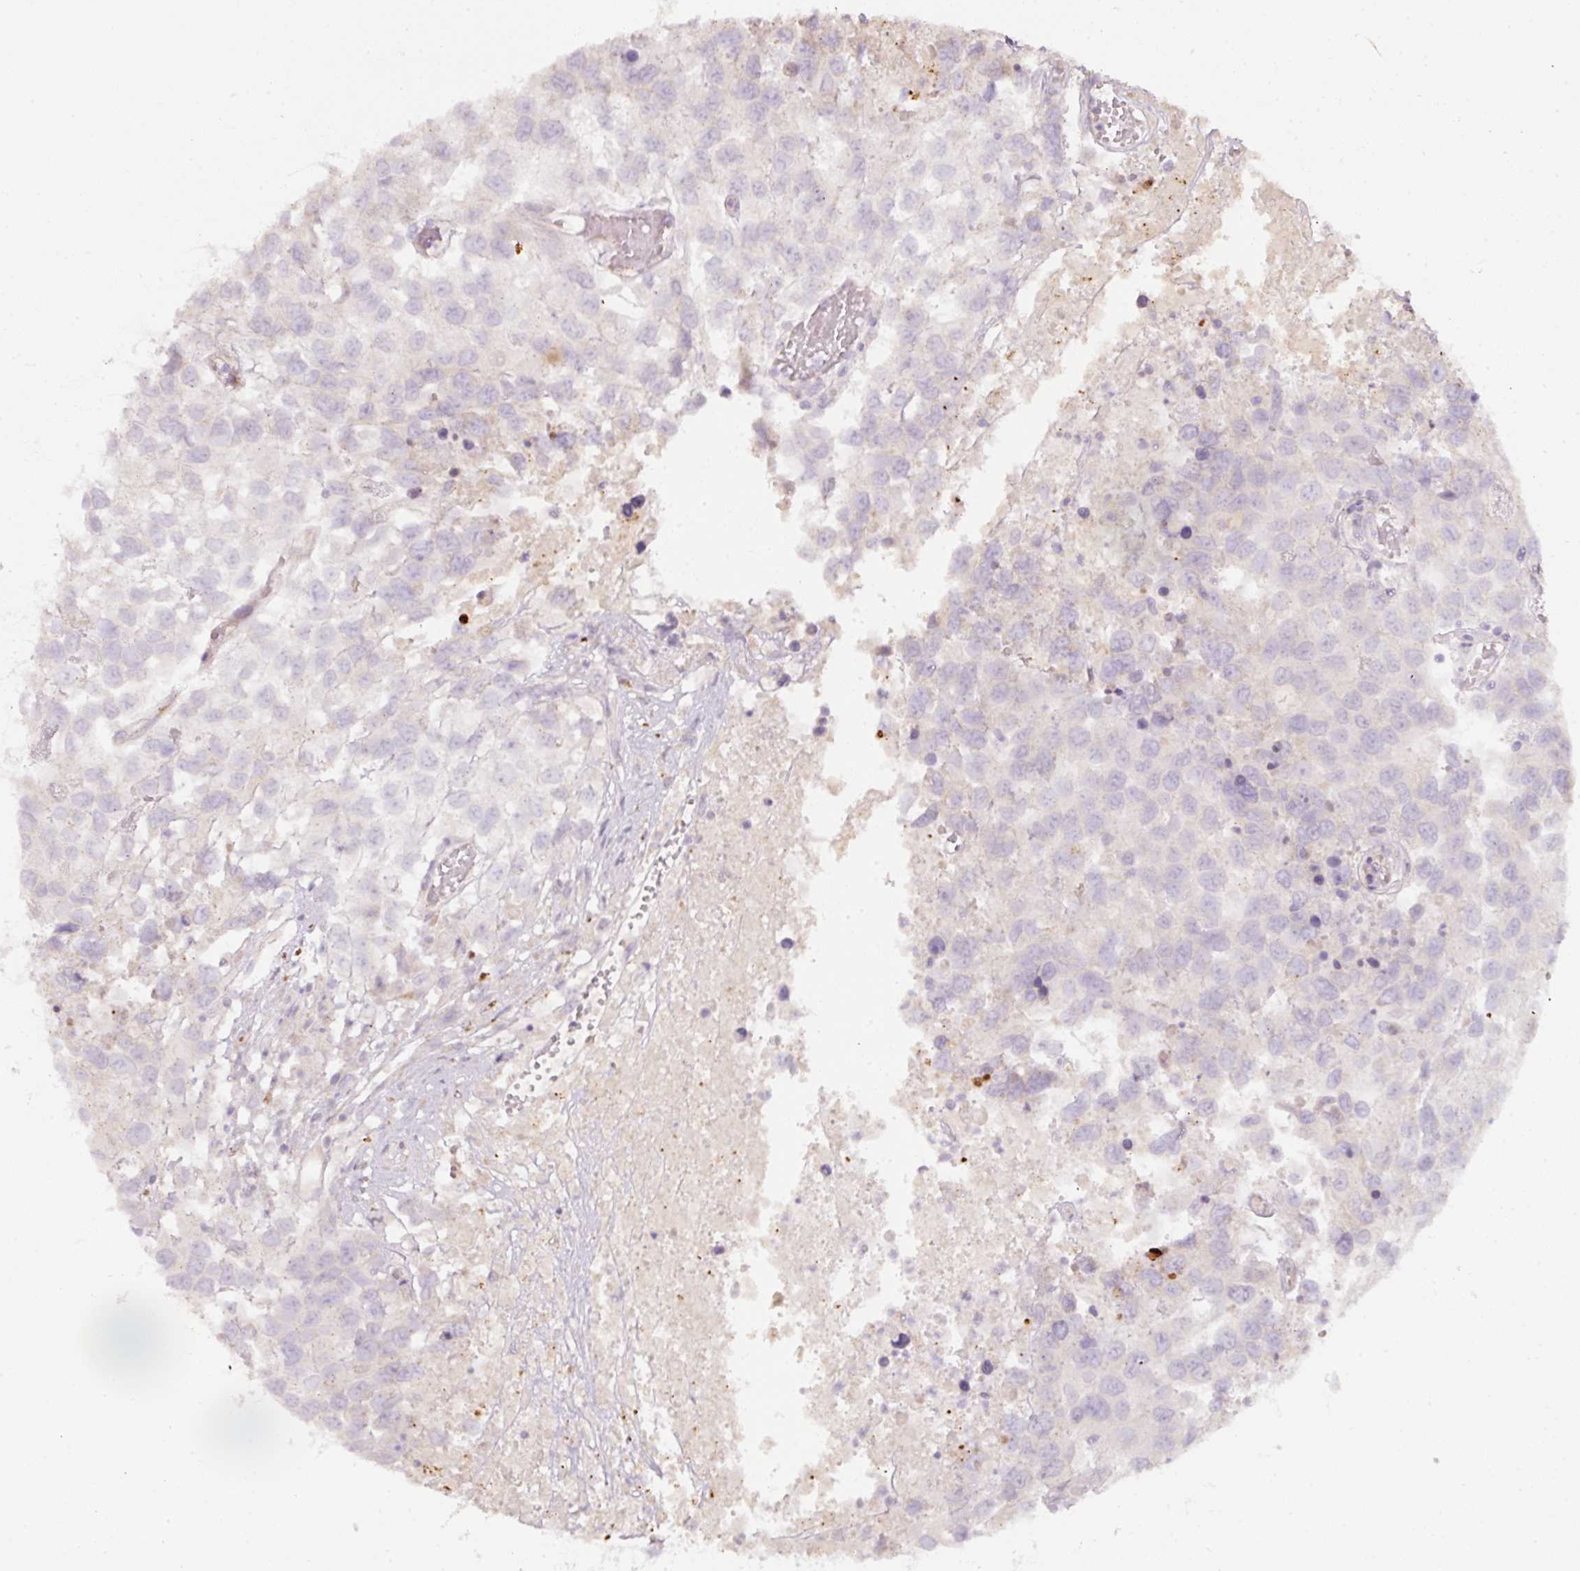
{"staining": {"intensity": "negative", "quantity": "none", "location": "none"}, "tissue": "testis cancer", "cell_type": "Tumor cells", "image_type": "cancer", "snomed": [{"axis": "morphology", "description": "Carcinoma, Embryonal, NOS"}, {"axis": "topography", "description": "Testis"}], "caption": "Embryonal carcinoma (testis) was stained to show a protein in brown. There is no significant expression in tumor cells.", "gene": "NBPF11", "patient": {"sex": "male", "age": 83}}